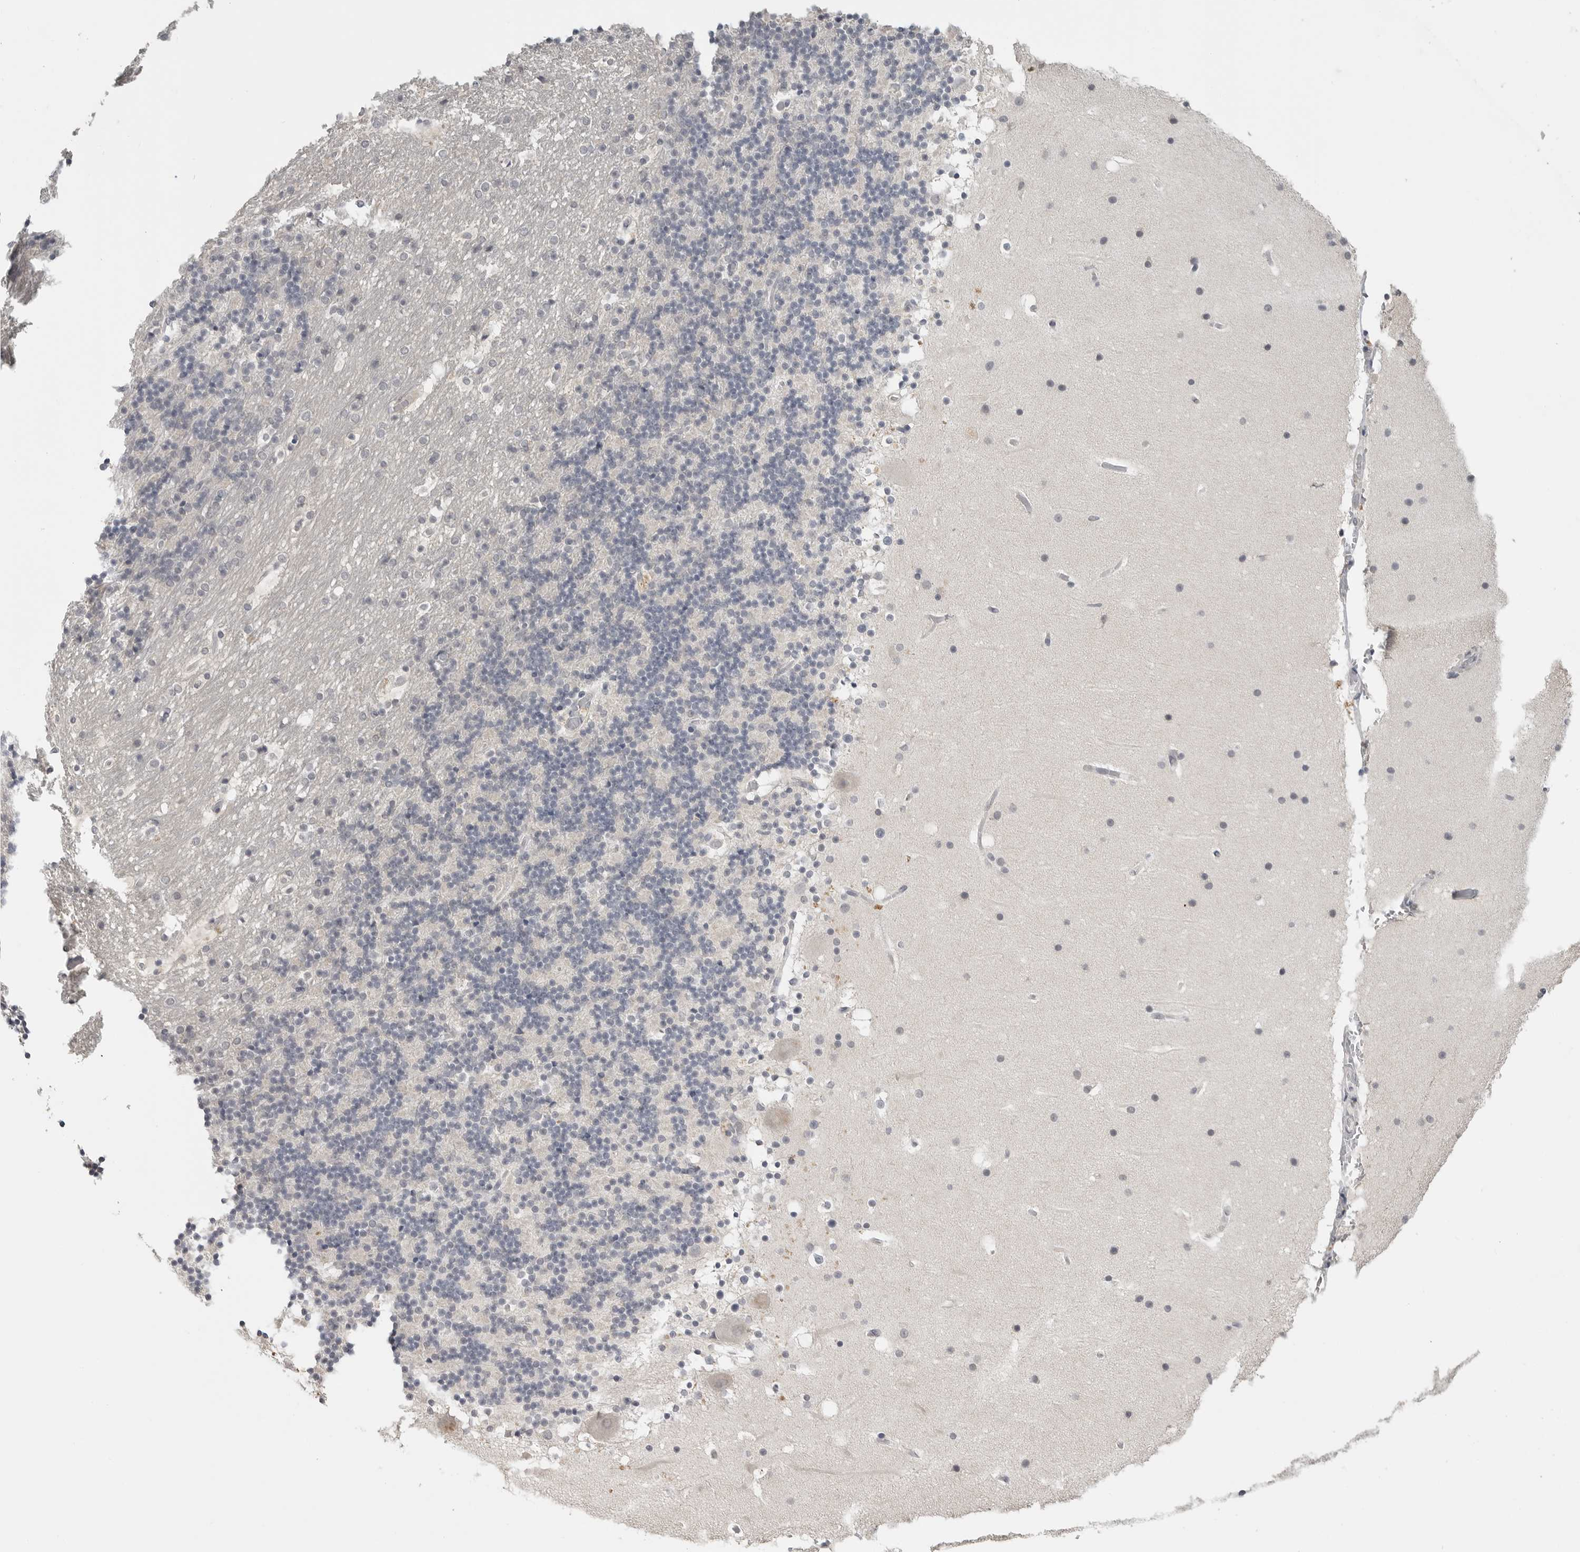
{"staining": {"intensity": "negative", "quantity": "none", "location": "none"}, "tissue": "cerebellum", "cell_type": "Cells in granular layer", "image_type": "normal", "snomed": [{"axis": "morphology", "description": "Normal tissue, NOS"}, {"axis": "topography", "description": "Cerebellum"}], "caption": "This is an immunohistochemistry histopathology image of benign human cerebellum. There is no expression in cells in granular layer.", "gene": "FOXP3", "patient": {"sex": "male", "age": 57}}